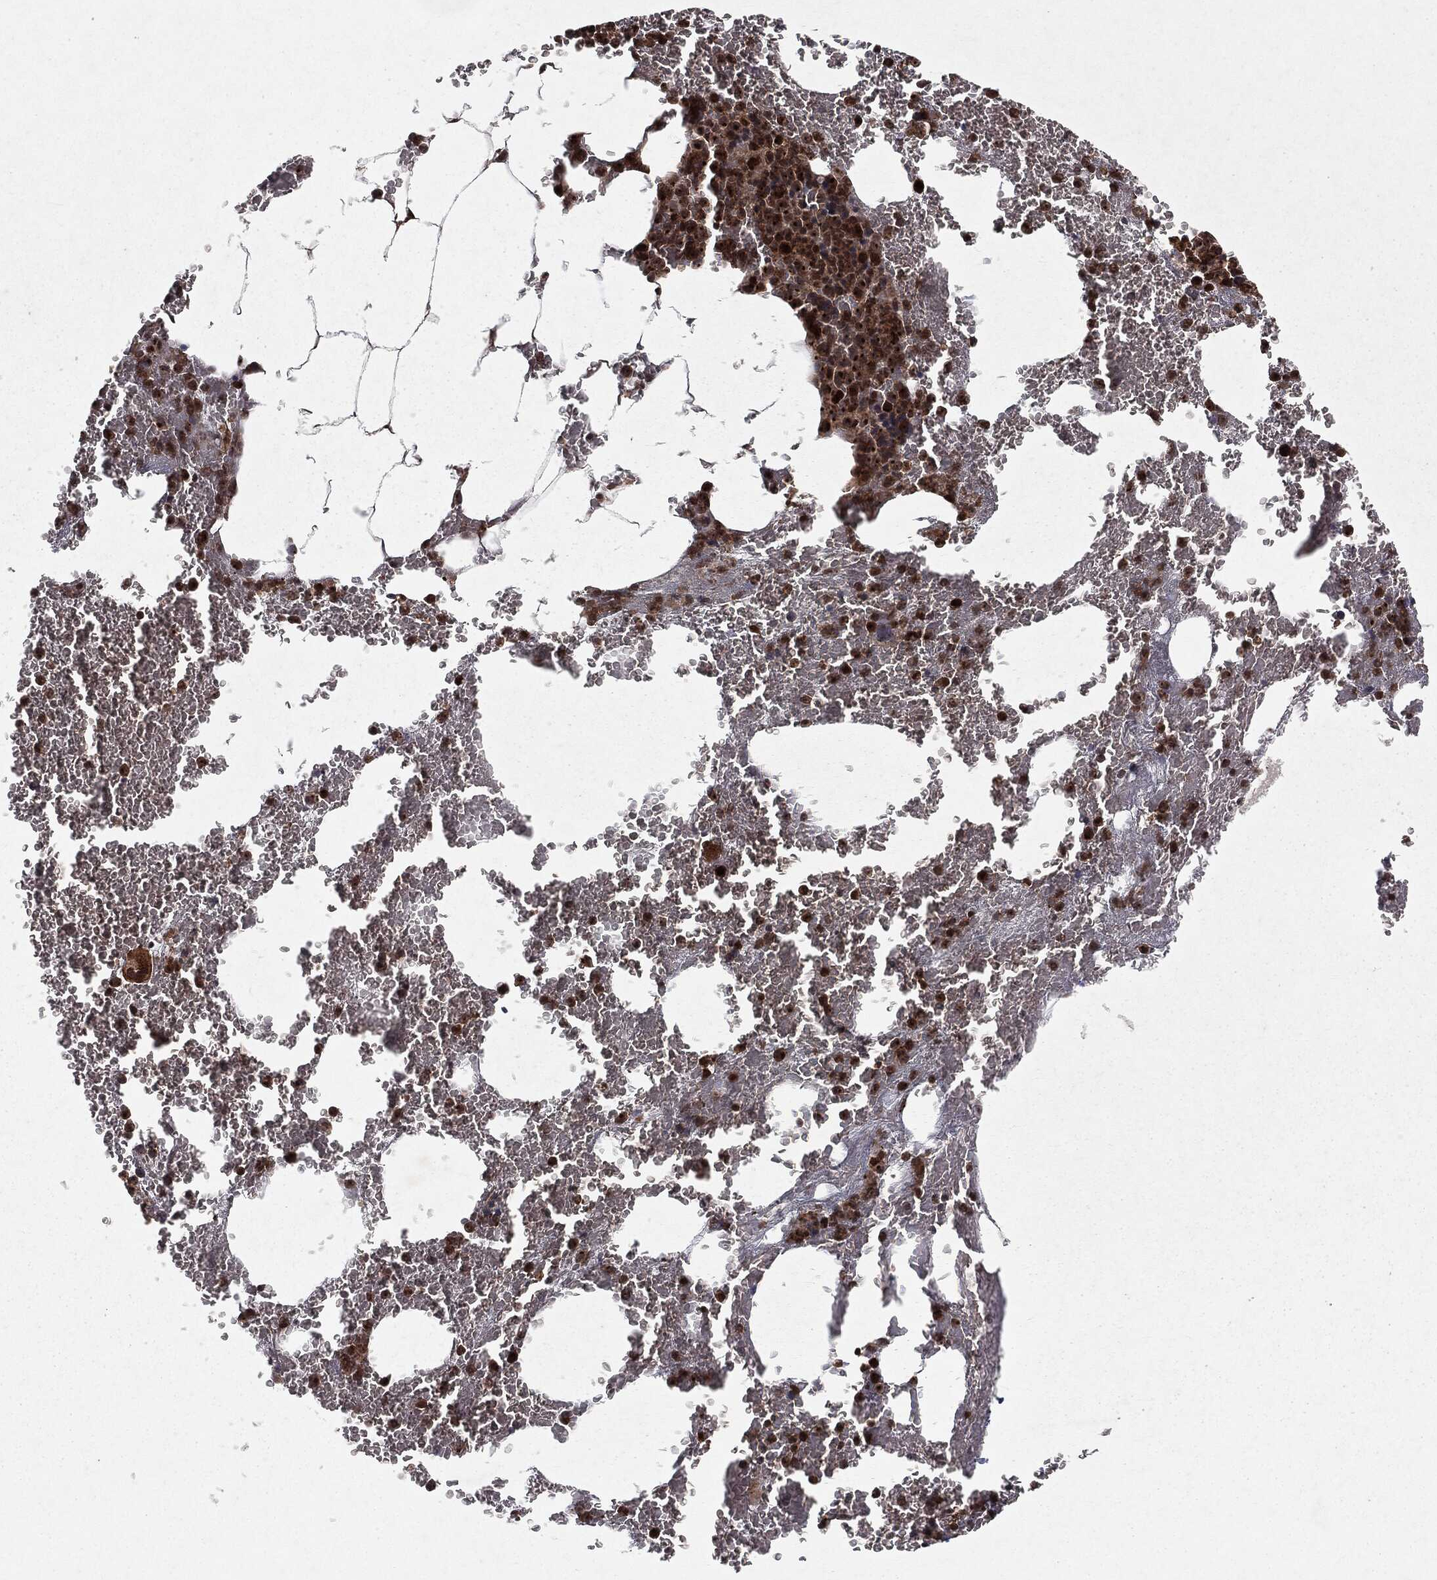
{"staining": {"intensity": "strong", "quantity": ">75%", "location": "cytoplasmic/membranous,nuclear"}, "tissue": "bone marrow", "cell_type": "Hematopoietic cells", "image_type": "normal", "snomed": [{"axis": "morphology", "description": "Normal tissue, NOS"}, {"axis": "topography", "description": "Bone marrow"}], "caption": "This micrograph shows immunohistochemistry (IHC) staining of benign human bone marrow, with high strong cytoplasmic/membranous,nuclear positivity in about >75% of hematopoietic cells.", "gene": "RANBP9", "patient": {"sex": "male", "age": 91}}